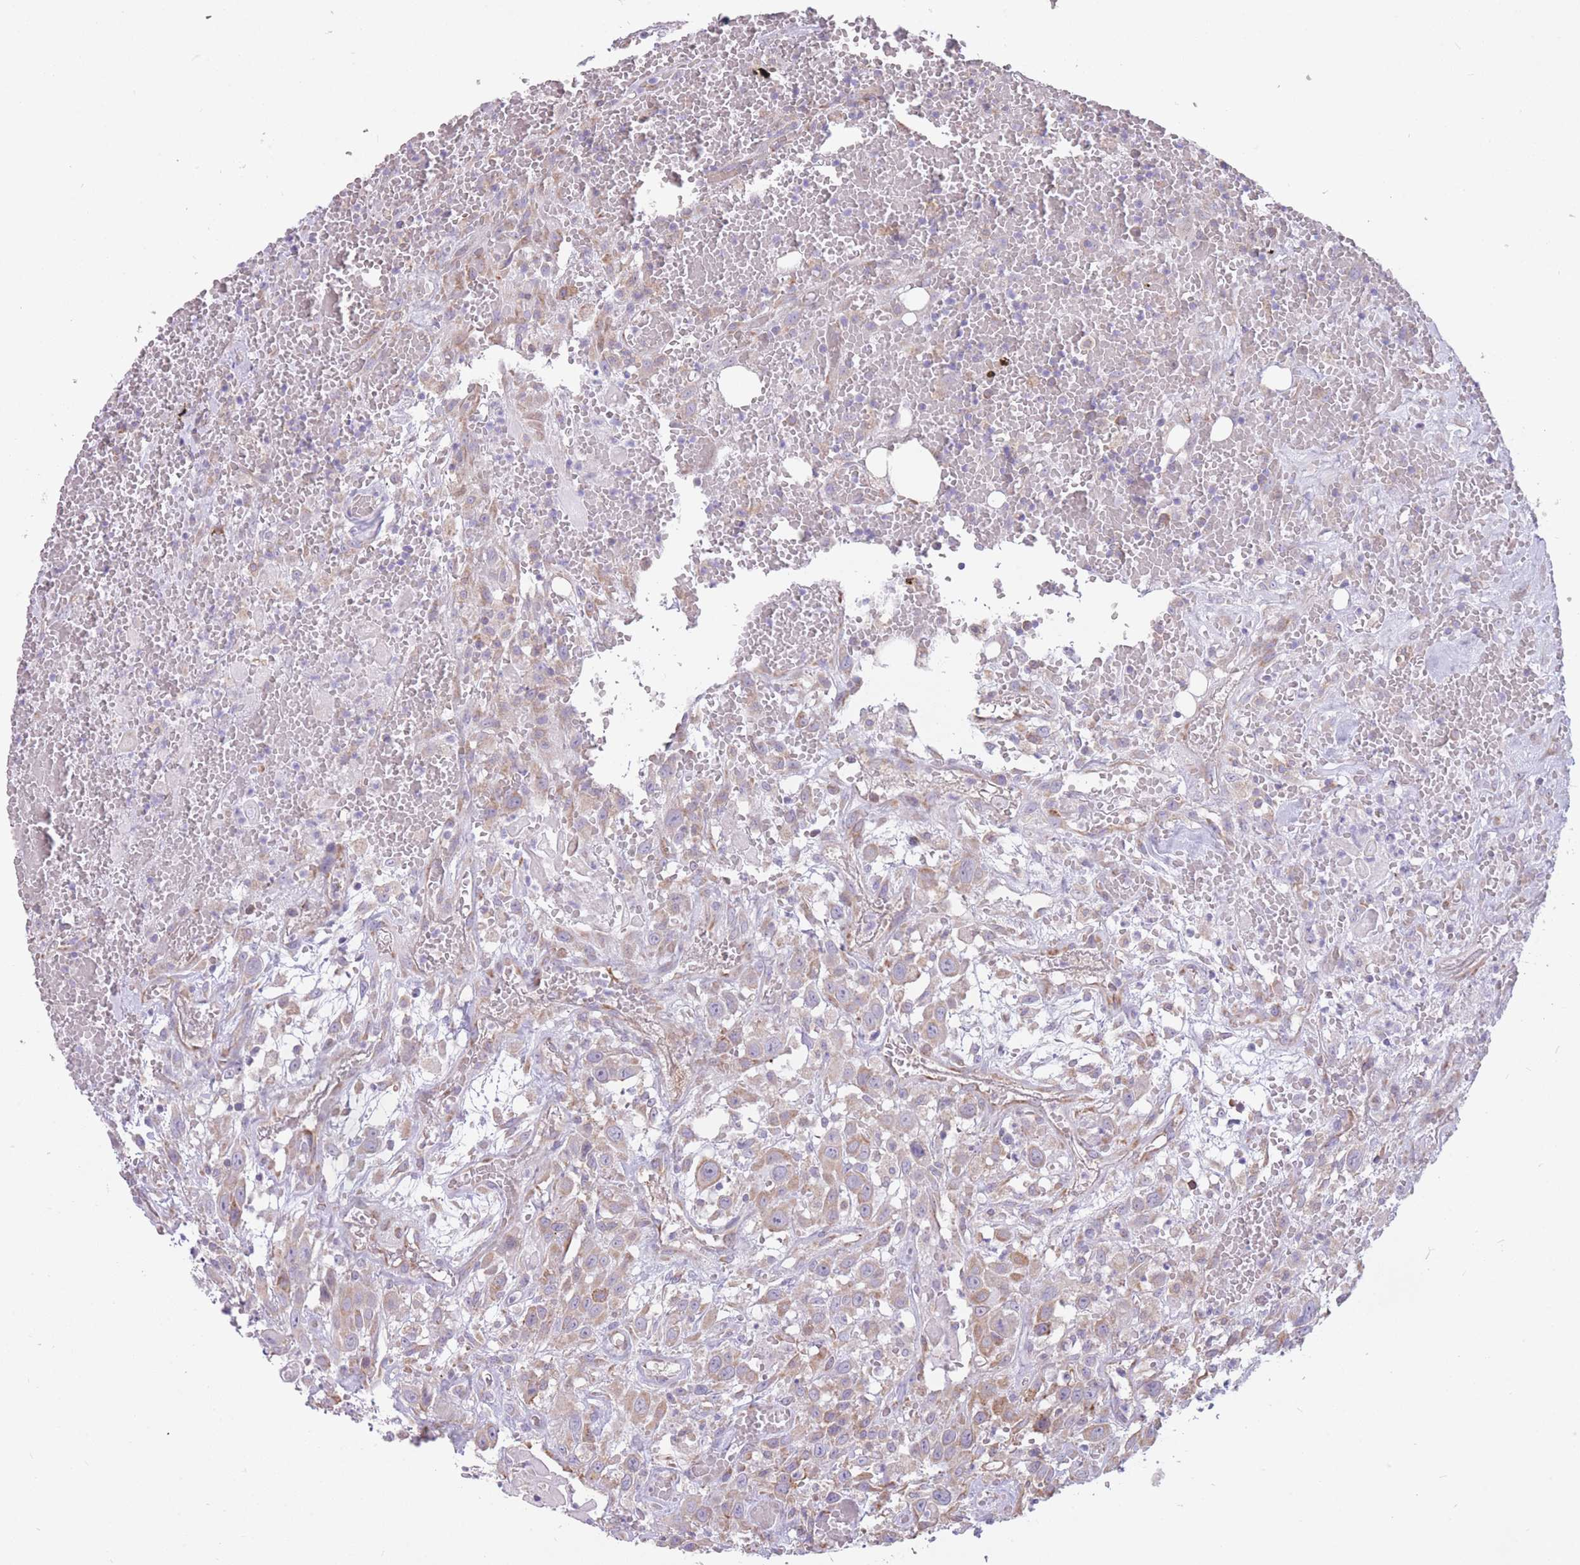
{"staining": {"intensity": "weak", "quantity": ">75%", "location": "cytoplasmic/membranous"}, "tissue": "head and neck cancer", "cell_type": "Tumor cells", "image_type": "cancer", "snomed": [{"axis": "morphology", "description": "Squamous cell carcinoma, NOS"}, {"axis": "topography", "description": "Head-Neck"}], "caption": "Head and neck cancer stained with immunohistochemistry reveals weak cytoplasmic/membranous positivity in approximately >75% of tumor cells.", "gene": "TRAPPC5", "patient": {"sex": "male", "age": 81}}